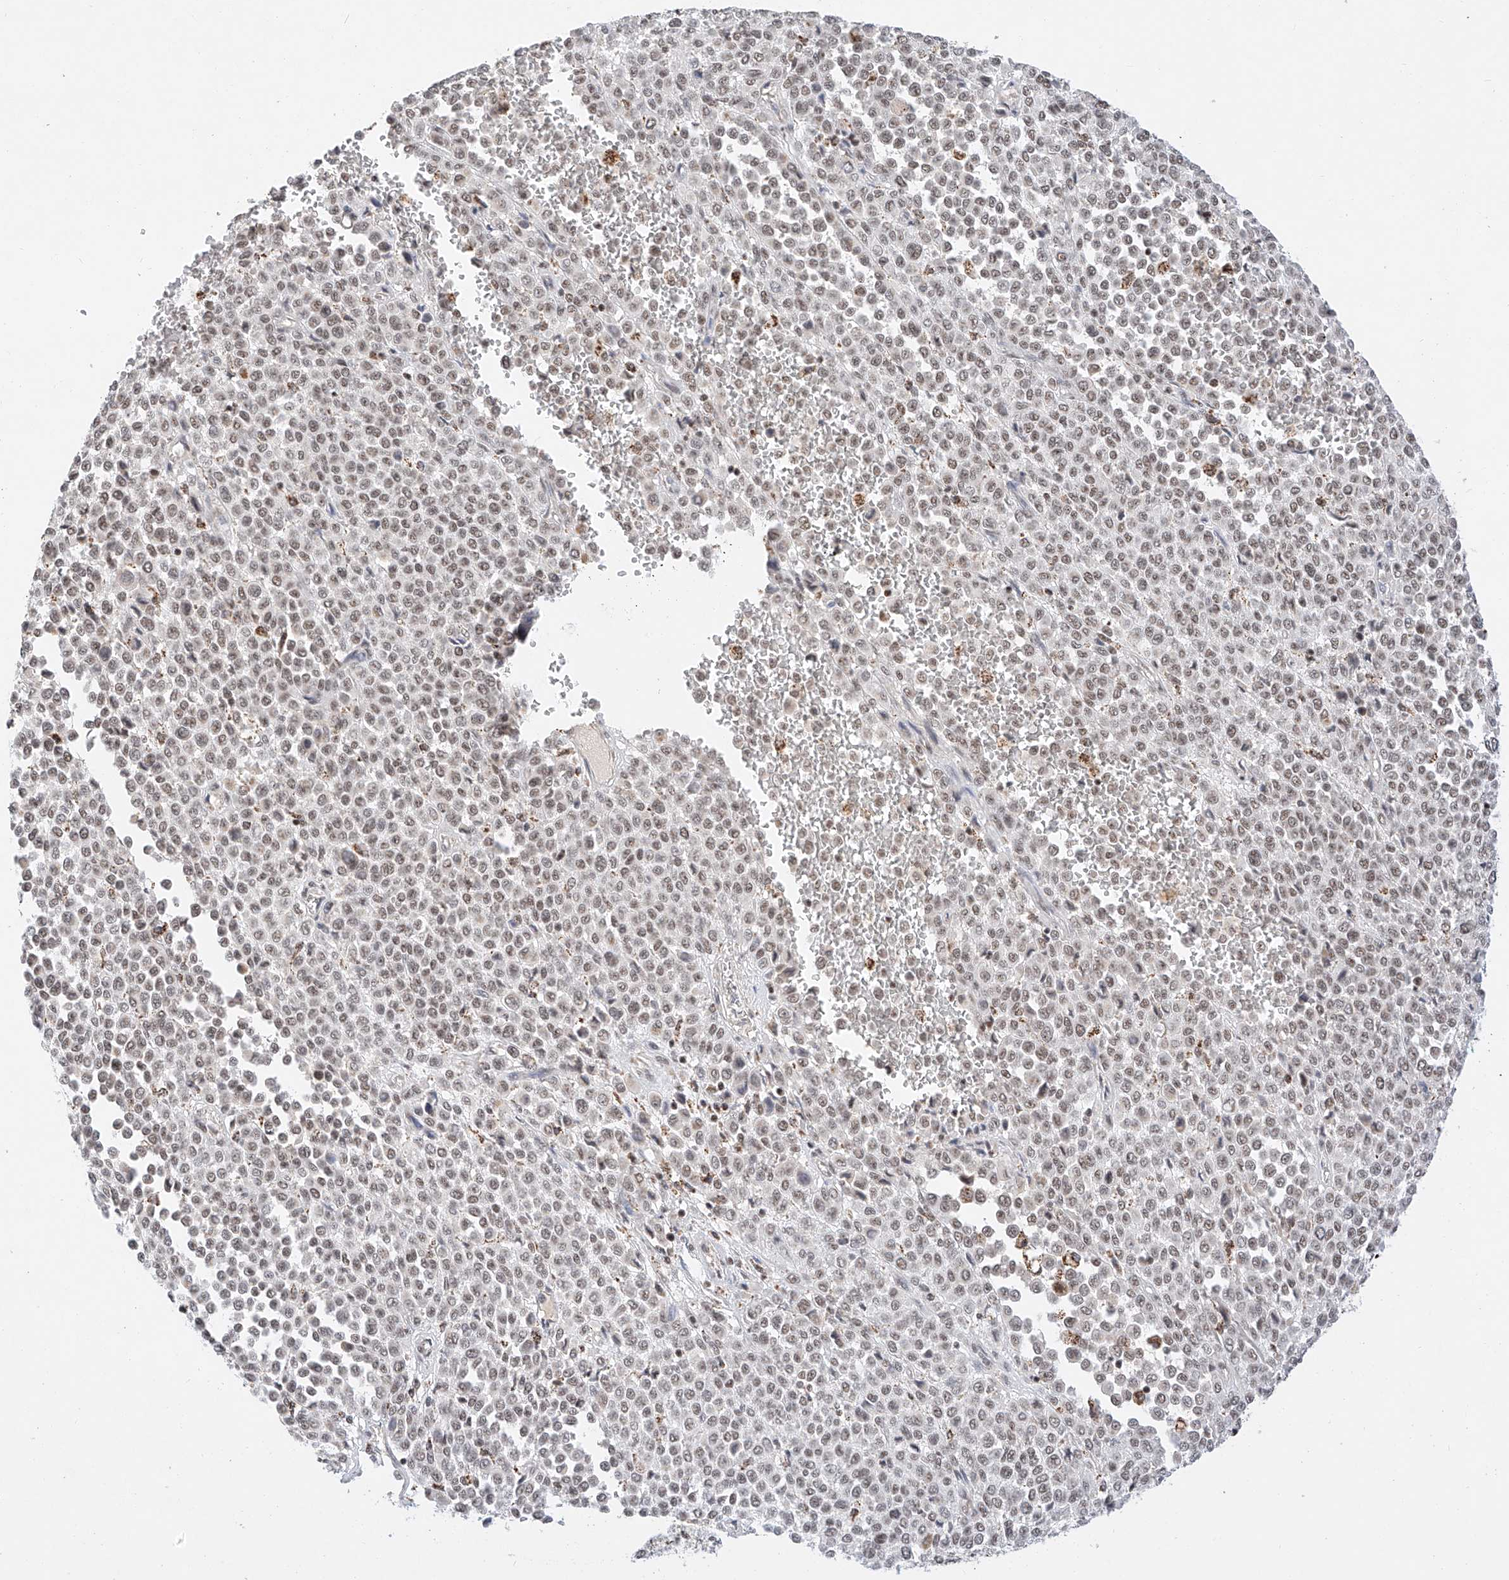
{"staining": {"intensity": "weak", "quantity": ">75%", "location": "nuclear"}, "tissue": "melanoma", "cell_type": "Tumor cells", "image_type": "cancer", "snomed": [{"axis": "morphology", "description": "Malignant melanoma, Metastatic site"}, {"axis": "topography", "description": "Pancreas"}], "caption": "The photomicrograph displays a brown stain indicating the presence of a protein in the nuclear of tumor cells in malignant melanoma (metastatic site). Using DAB (brown) and hematoxylin (blue) stains, captured at high magnification using brightfield microscopy.", "gene": "NRF1", "patient": {"sex": "female", "age": 30}}